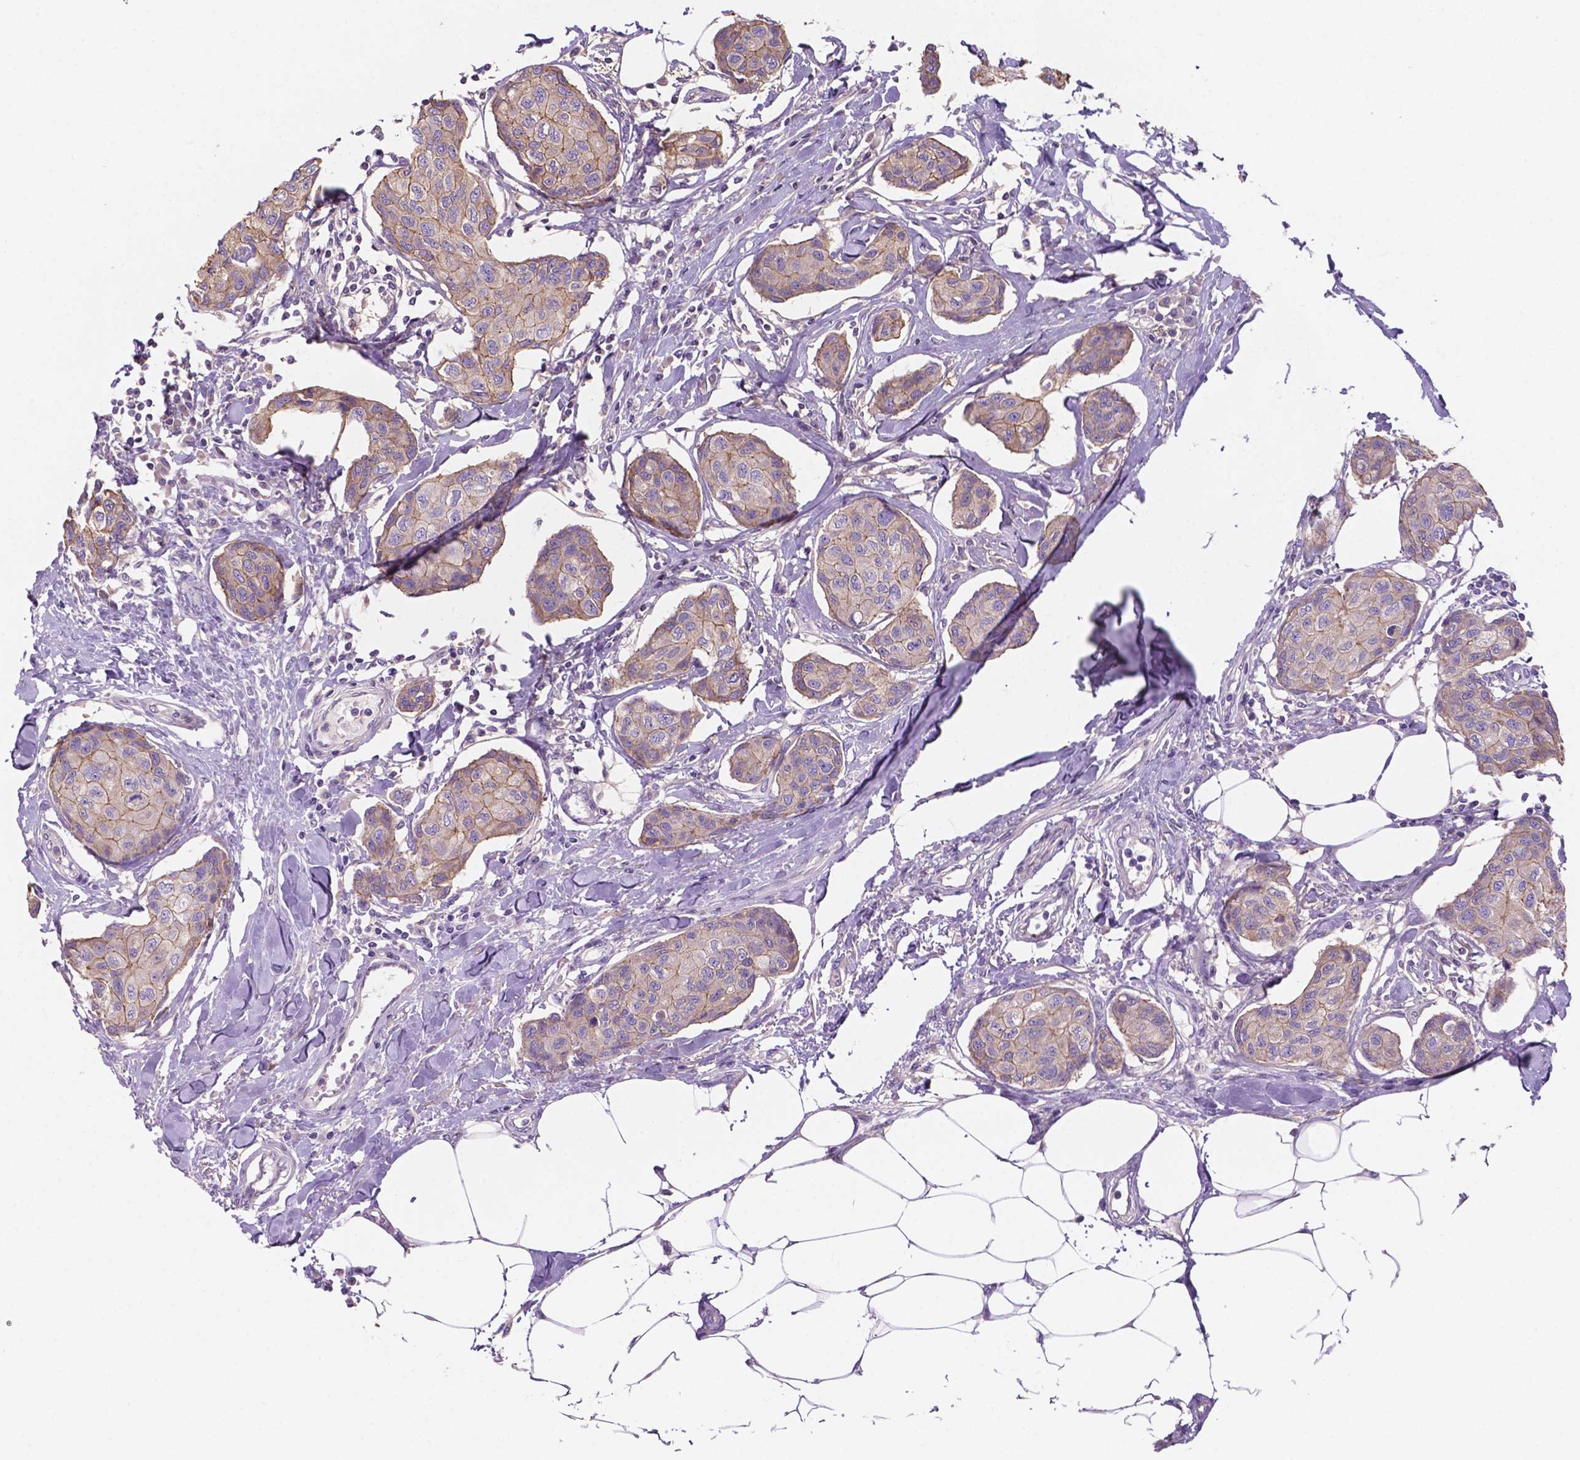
{"staining": {"intensity": "weak", "quantity": "<25%", "location": "cytoplasmic/membranous"}, "tissue": "breast cancer", "cell_type": "Tumor cells", "image_type": "cancer", "snomed": [{"axis": "morphology", "description": "Duct carcinoma"}, {"axis": "topography", "description": "Breast"}], "caption": "Protein analysis of breast invasive ductal carcinoma exhibits no significant positivity in tumor cells.", "gene": "MKRN2OS", "patient": {"sex": "female", "age": 80}}